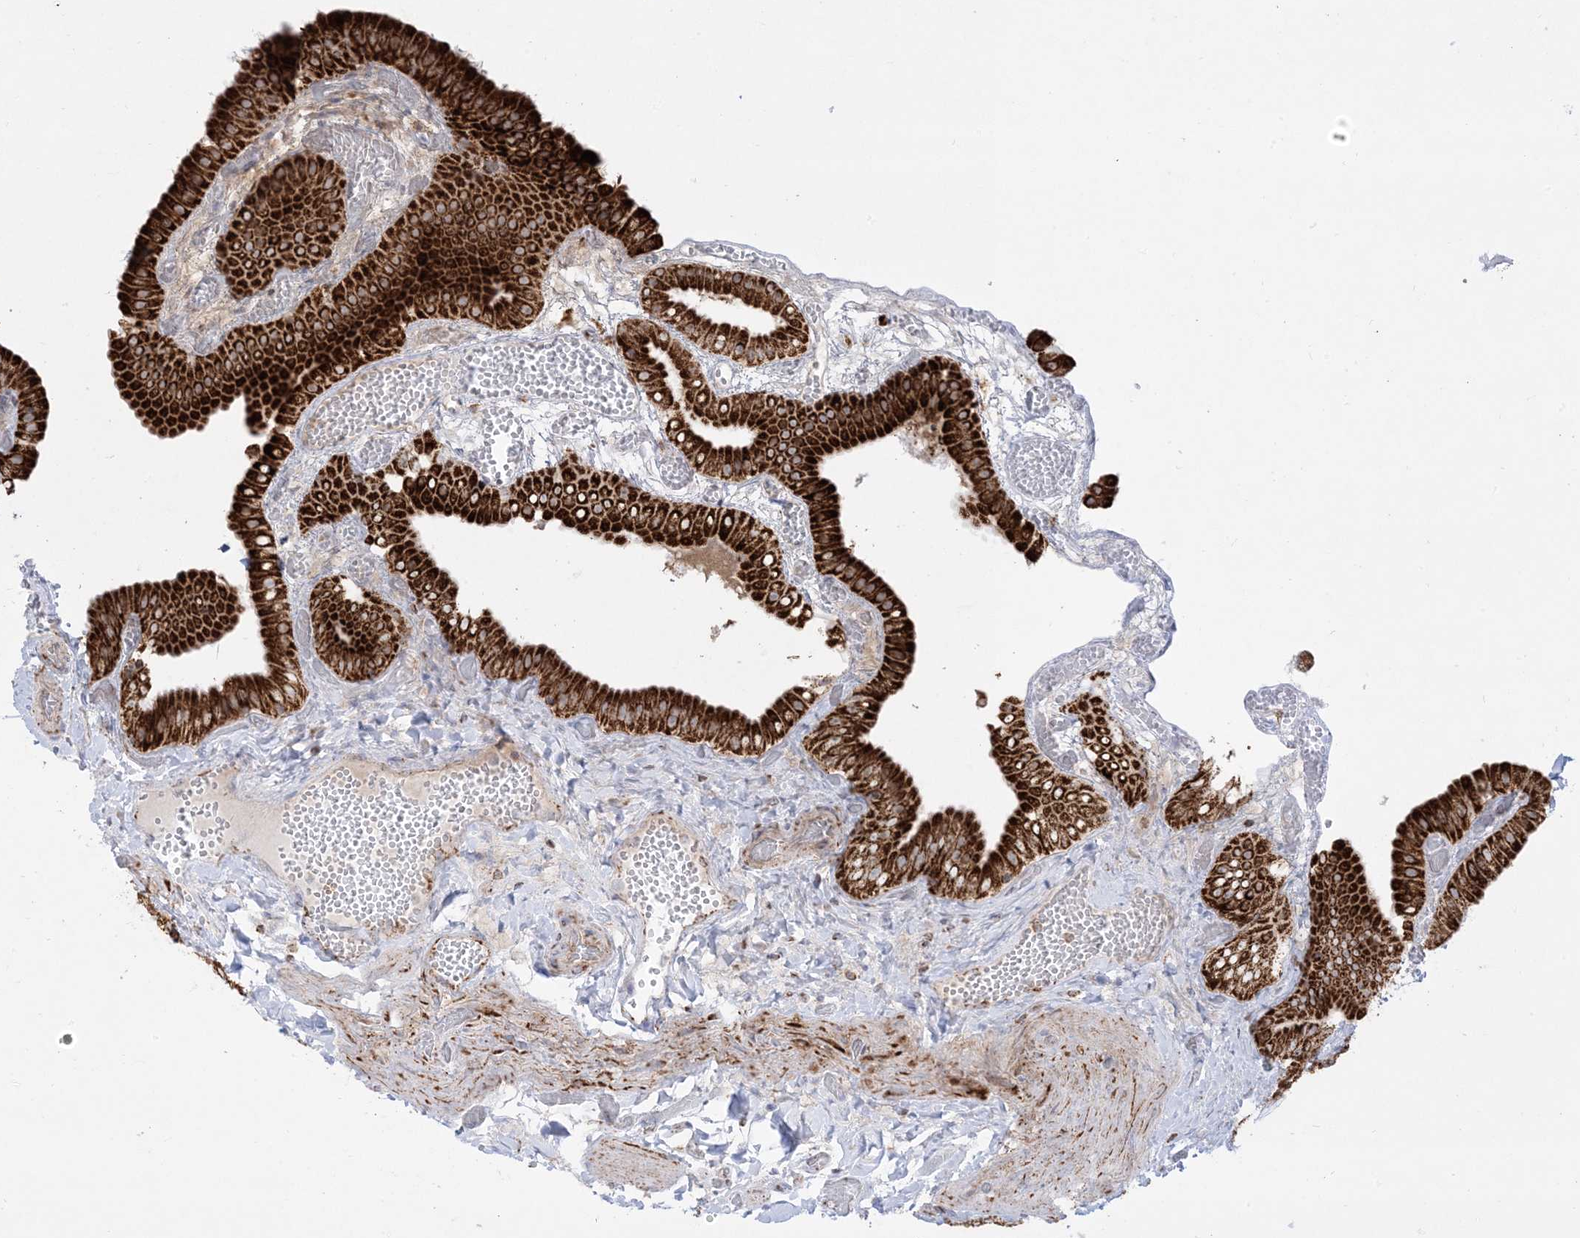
{"staining": {"intensity": "strong", "quantity": ">75%", "location": "cytoplasmic/membranous"}, "tissue": "gallbladder", "cell_type": "Glandular cells", "image_type": "normal", "snomed": [{"axis": "morphology", "description": "Normal tissue, NOS"}, {"axis": "topography", "description": "Gallbladder"}], "caption": "A brown stain labels strong cytoplasmic/membranous staining of a protein in glandular cells of normal gallbladder.", "gene": "MRPS36", "patient": {"sex": "female", "age": 64}}